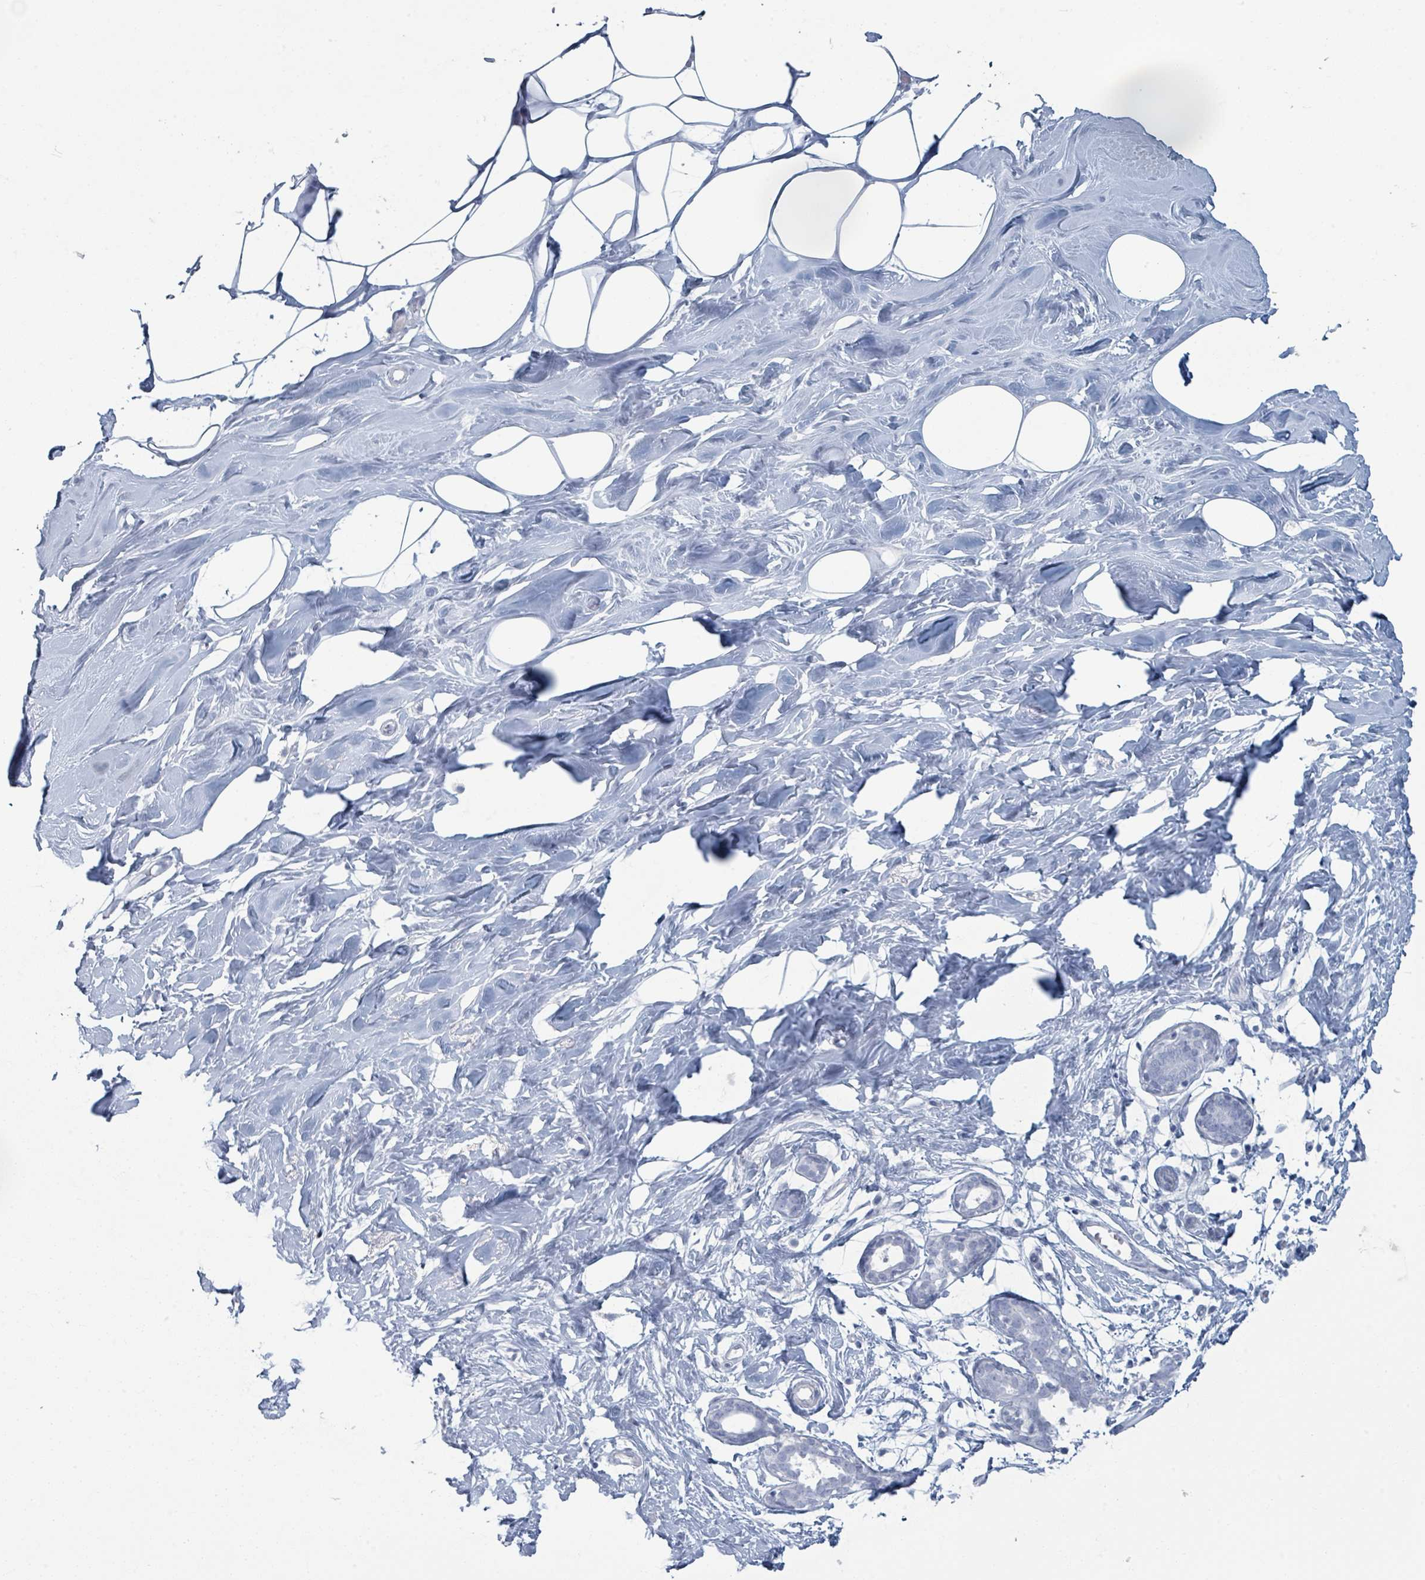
{"staining": {"intensity": "negative", "quantity": "none", "location": "none"}, "tissue": "breast", "cell_type": "Adipocytes", "image_type": "normal", "snomed": [{"axis": "morphology", "description": "Normal tissue, NOS"}, {"axis": "topography", "description": "Breast"}], "caption": "A histopathology image of human breast is negative for staining in adipocytes. (Brightfield microscopy of DAB (3,3'-diaminobenzidine) immunohistochemistry (IHC) at high magnification).", "gene": "DEFA4", "patient": {"sex": "female", "age": 27}}